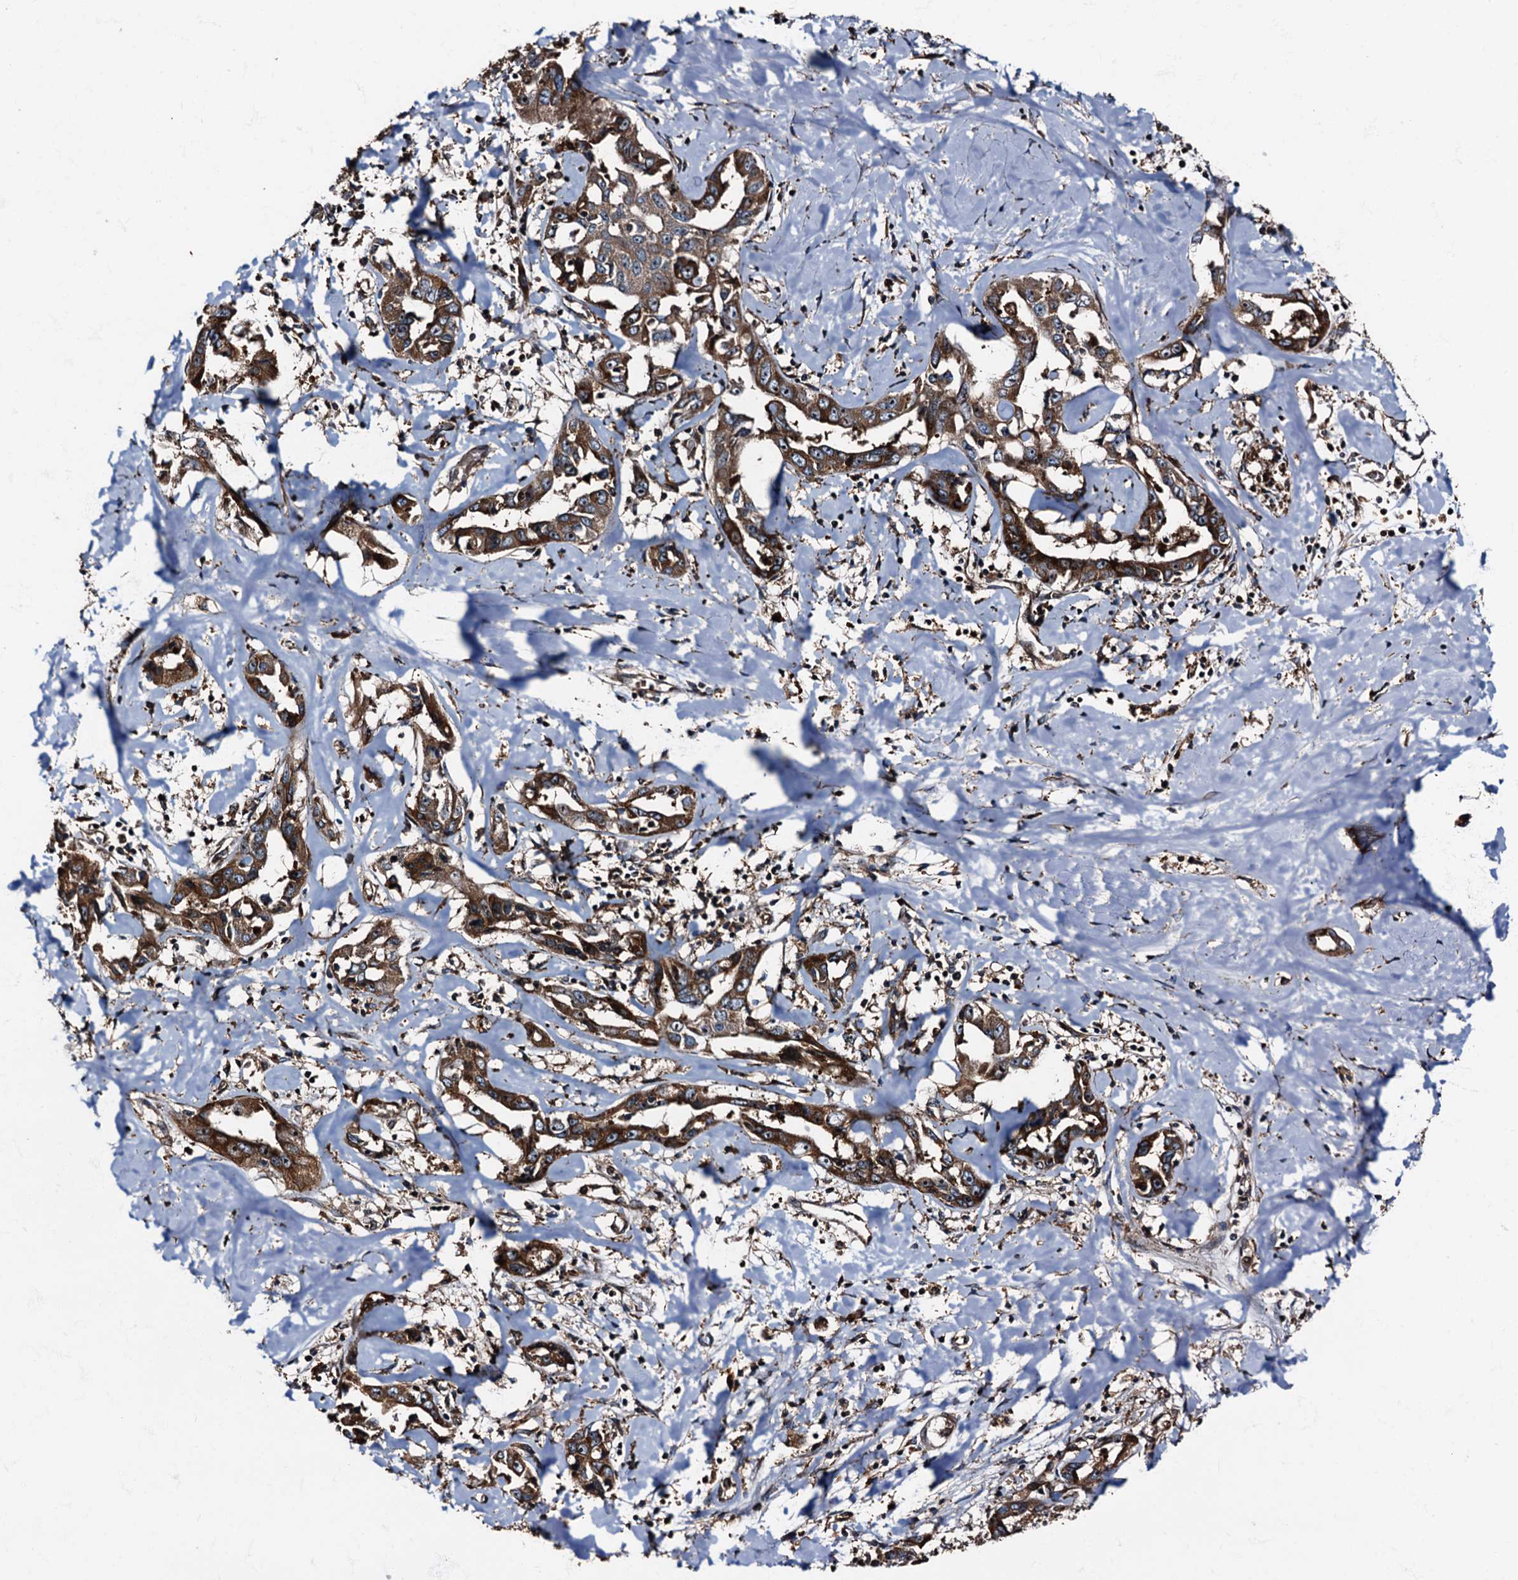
{"staining": {"intensity": "strong", "quantity": ">75%", "location": "cytoplasmic/membranous"}, "tissue": "liver cancer", "cell_type": "Tumor cells", "image_type": "cancer", "snomed": [{"axis": "morphology", "description": "Cholangiocarcinoma"}, {"axis": "topography", "description": "Liver"}], "caption": "DAB immunohistochemical staining of human liver cholangiocarcinoma reveals strong cytoplasmic/membranous protein positivity in approximately >75% of tumor cells. (Stains: DAB (3,3'-diaminobenzidine) in brown, nuclei in blue, Microscopy: brightfield microscopy at high magnification).", "gene": "ATP2C1", "patient": {"sex": "male", "age": 59}}